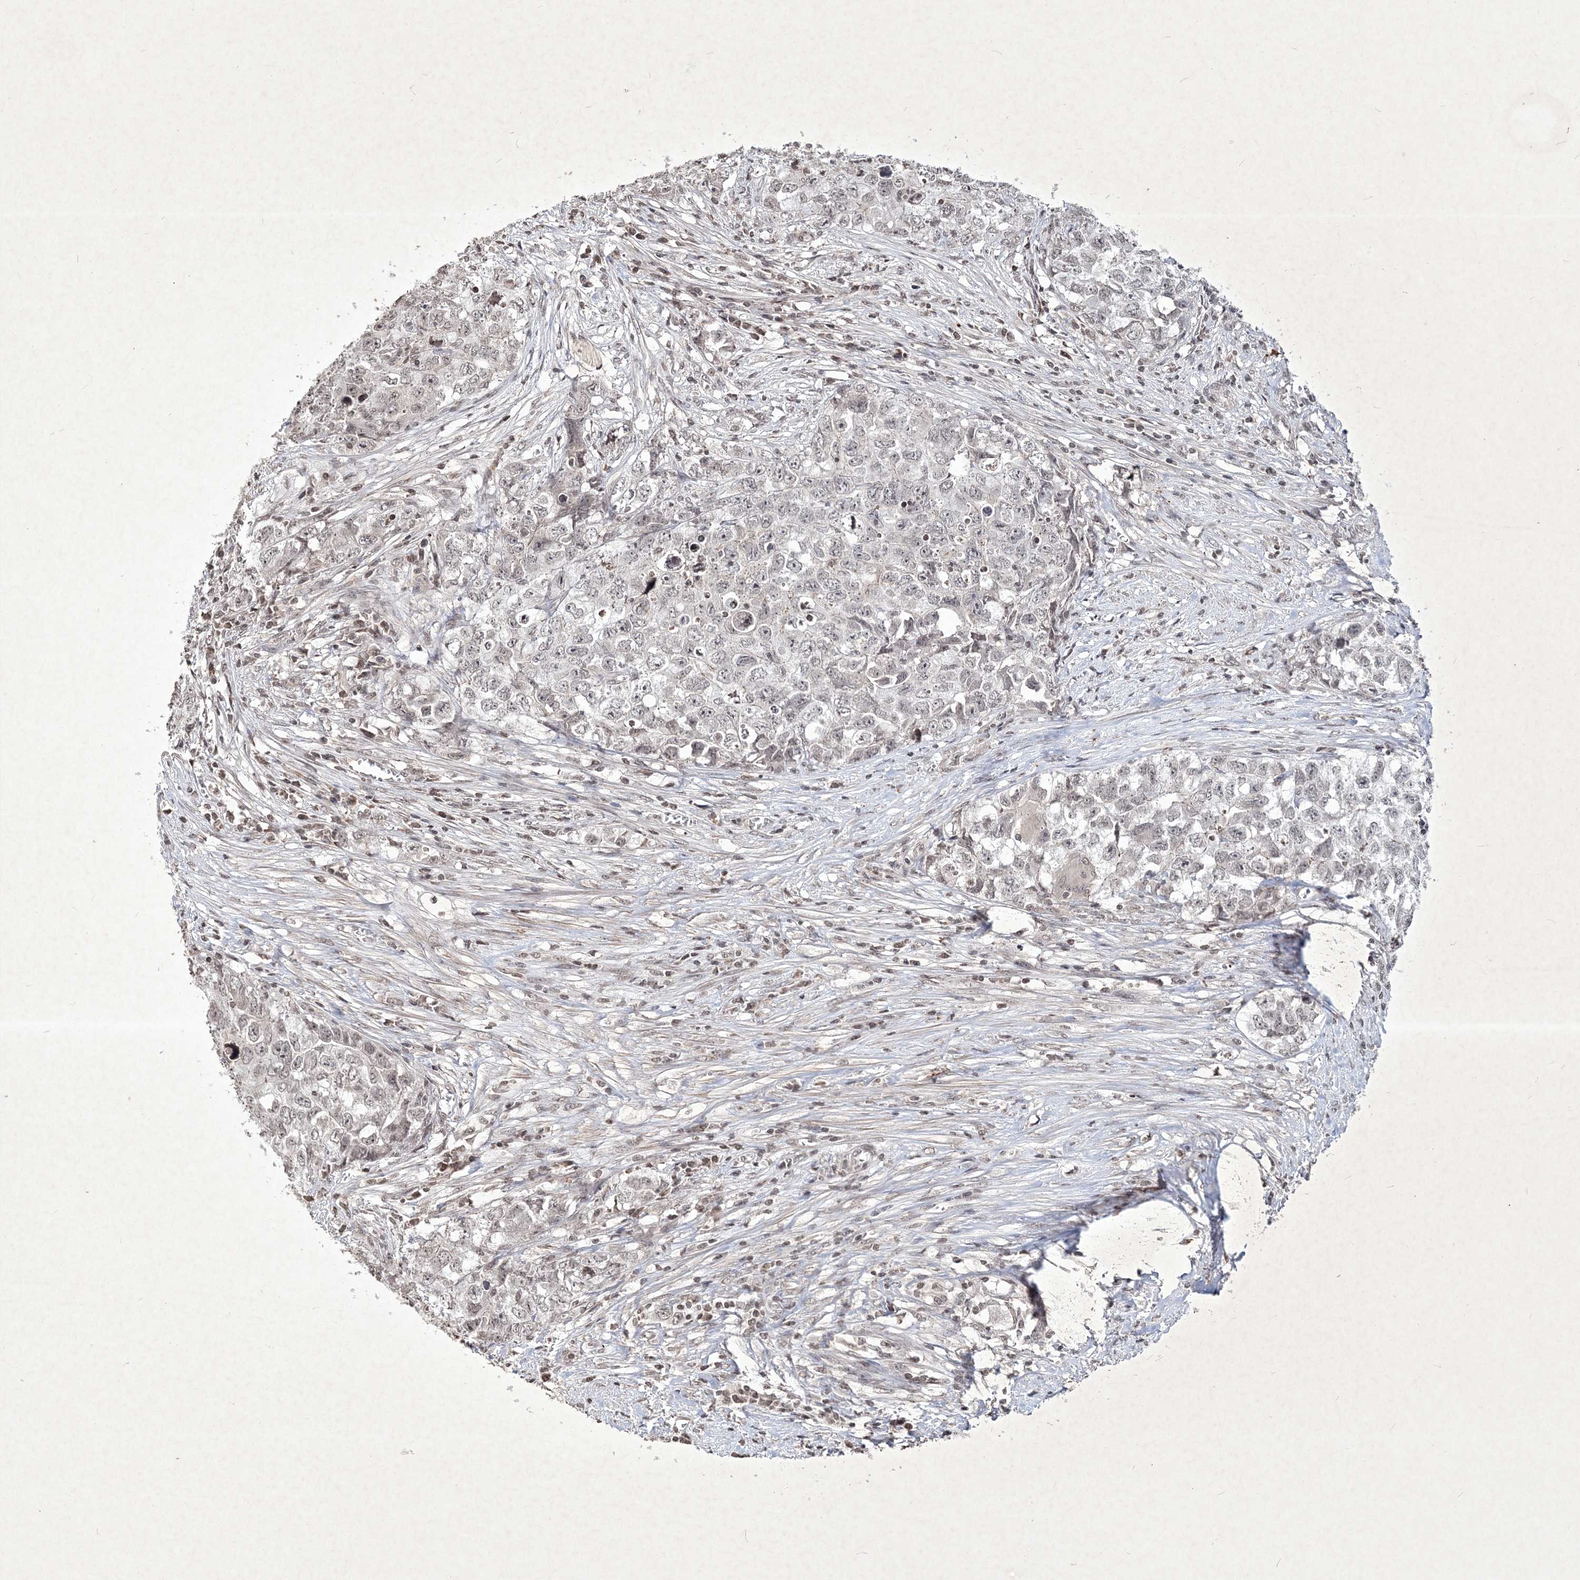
{"staining": {"intensity": "weak", "quantity": "<25%", "location": "nuclear"}, "tissue": "testis cancer", "cell_type": "Tumor cells", "image_type": "cancer", "snomed": [{"axis": "morphology", "description": "Seminoma, NOS"}, {"axis": "morphology", "description": "Carcinoma, Embryonal, NOS"}, {"axis": "topography", "description": "Testis"}], "caption": "High power microscopy image of an immunohistochemistry image of testis cancer, revealing no significant staining in tumor cells. Nuclei are stained in blue.", "gene": "SOWAHB", "patient": {"sex": "male", "age": 43}}